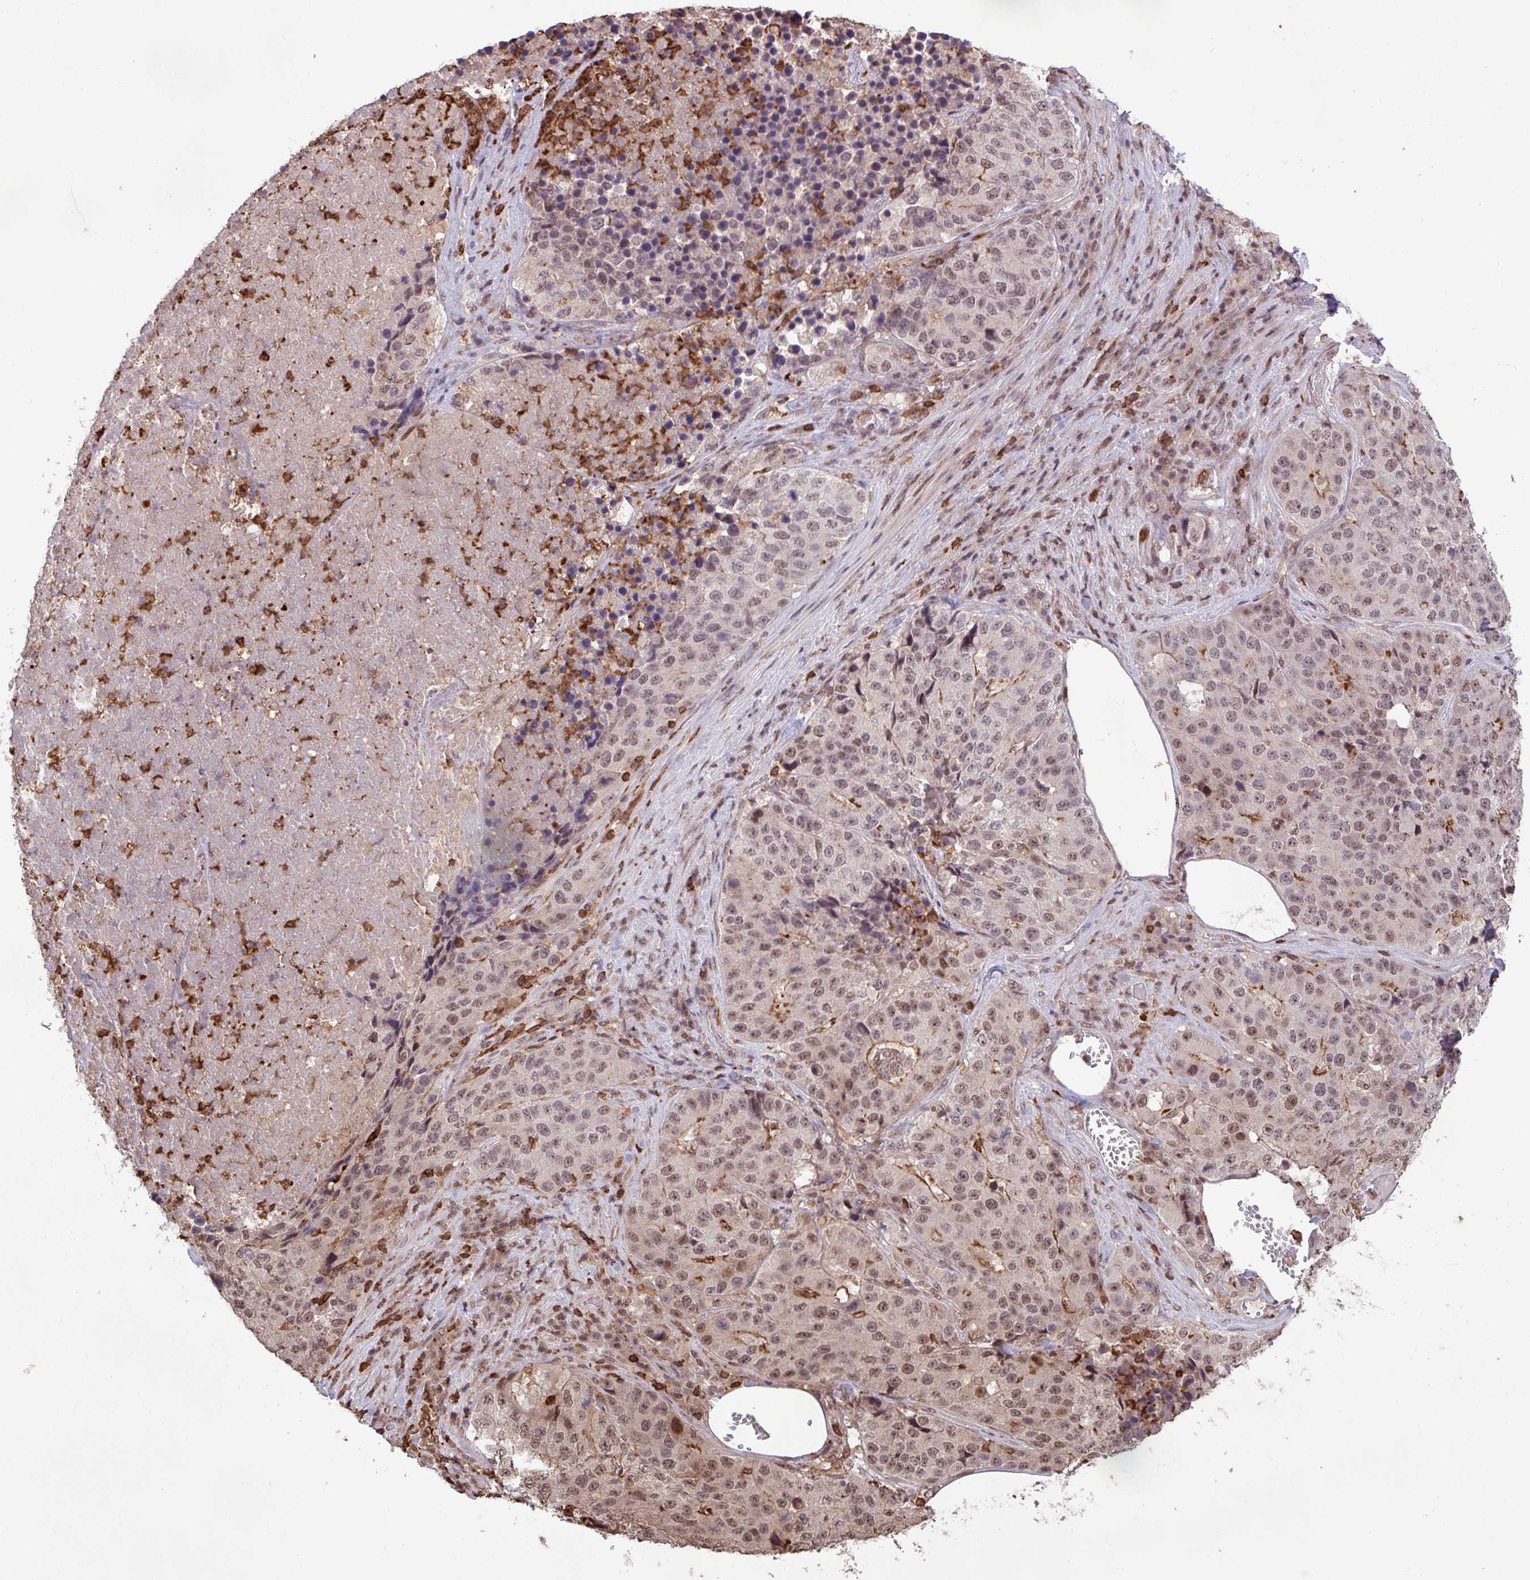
{"staining": {"intensity": "weak", "quantity": ">75%", "location": "nuclear"}, "tissue": "stomach cancer", "cell_type": "Tumor cells", "image_type": "cancer", "snomed": [{"axis": "morphology", "description": "Adenocarcinoma, NOS"}, {"axis": "topography", "description": "Stomach"}], "caption": "A low amount of weak nuclear staining is present in about >75% of tumor cells in adenocarcinoma (stomach) tissue.", "gene": "GON7", "patient": {"sex": "male", "age": 71}}